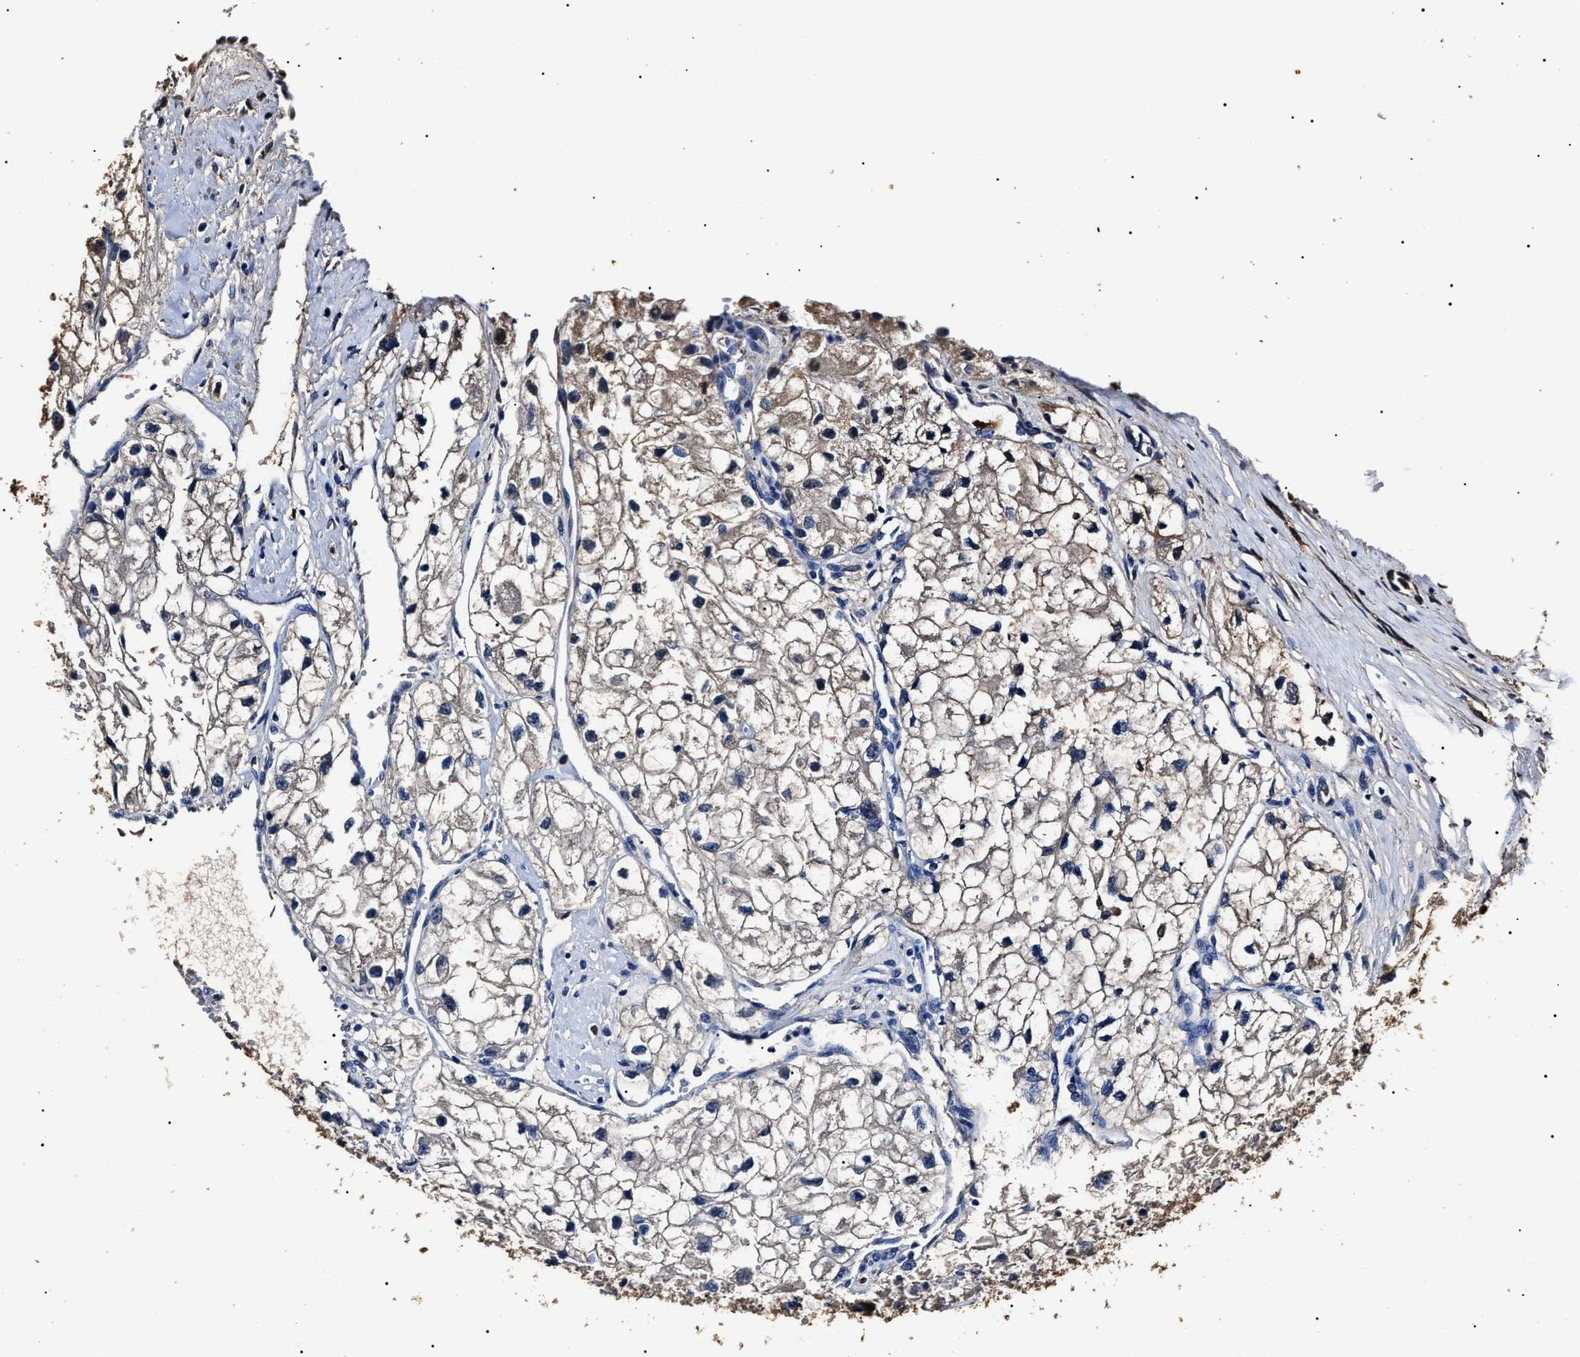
{"staining": {"intensity": "negative", "quantity": "none", "location": "none"}, "tissue": "renal cancer", "cell_type": "Tumor cells", "image_type": "cancer", "snomed": [{"axis": "morphology", "description": "Adenocarcinoma, NOS"}, {"axis": "topography", "description": "Kidney"}], "caption": "The image displays no significant expression in tumor cells of renal cancer (adenocarcinoma). Nuclei are stained in blue.", "gene": "ALDH1A1", "patient": {"sex": "female", "age": 70}}